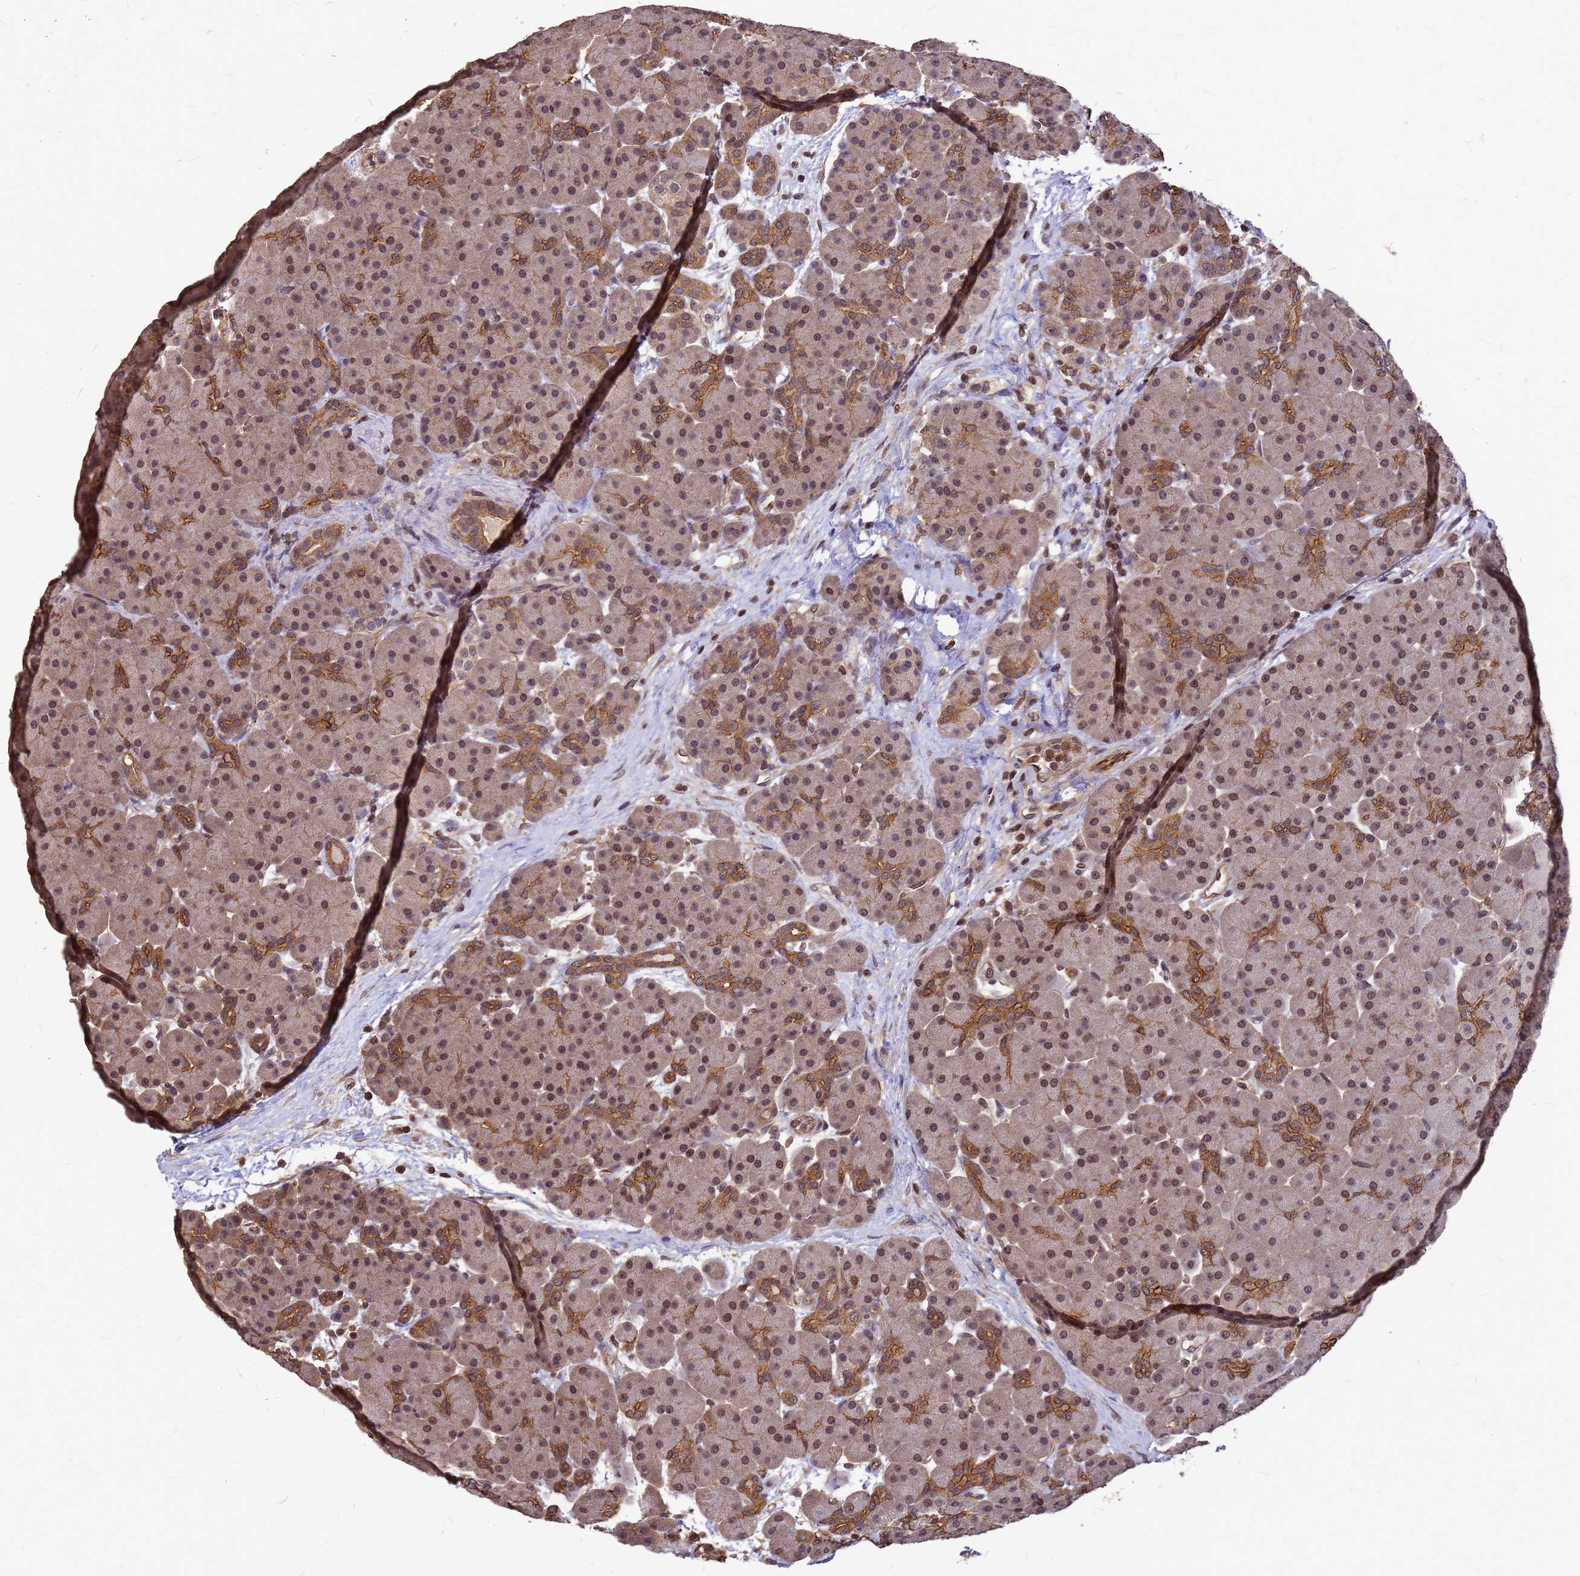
{"staining": {"intensity": "moderate", "quantity": "25%-75%", "location": "cytoplasmic/membranous,nuclear"}, "tissue": "pancreas", "cell_type": "Exocrine glandular cells", "image_type": "normal", "snomed": [{"axis": "morphology", "description": "Normal tissue, NOS"}, {"axis": "topography", "description": "Pancreas"}], "caption": "Pancreas stained with IHC exhibits moderate cytoplasmic/membranous,nuclear positivity in approximately 25%-75% of exocrine glandular cells.", "gene": "C1orf35", "patient": {"sex": "male", "age": 66}}